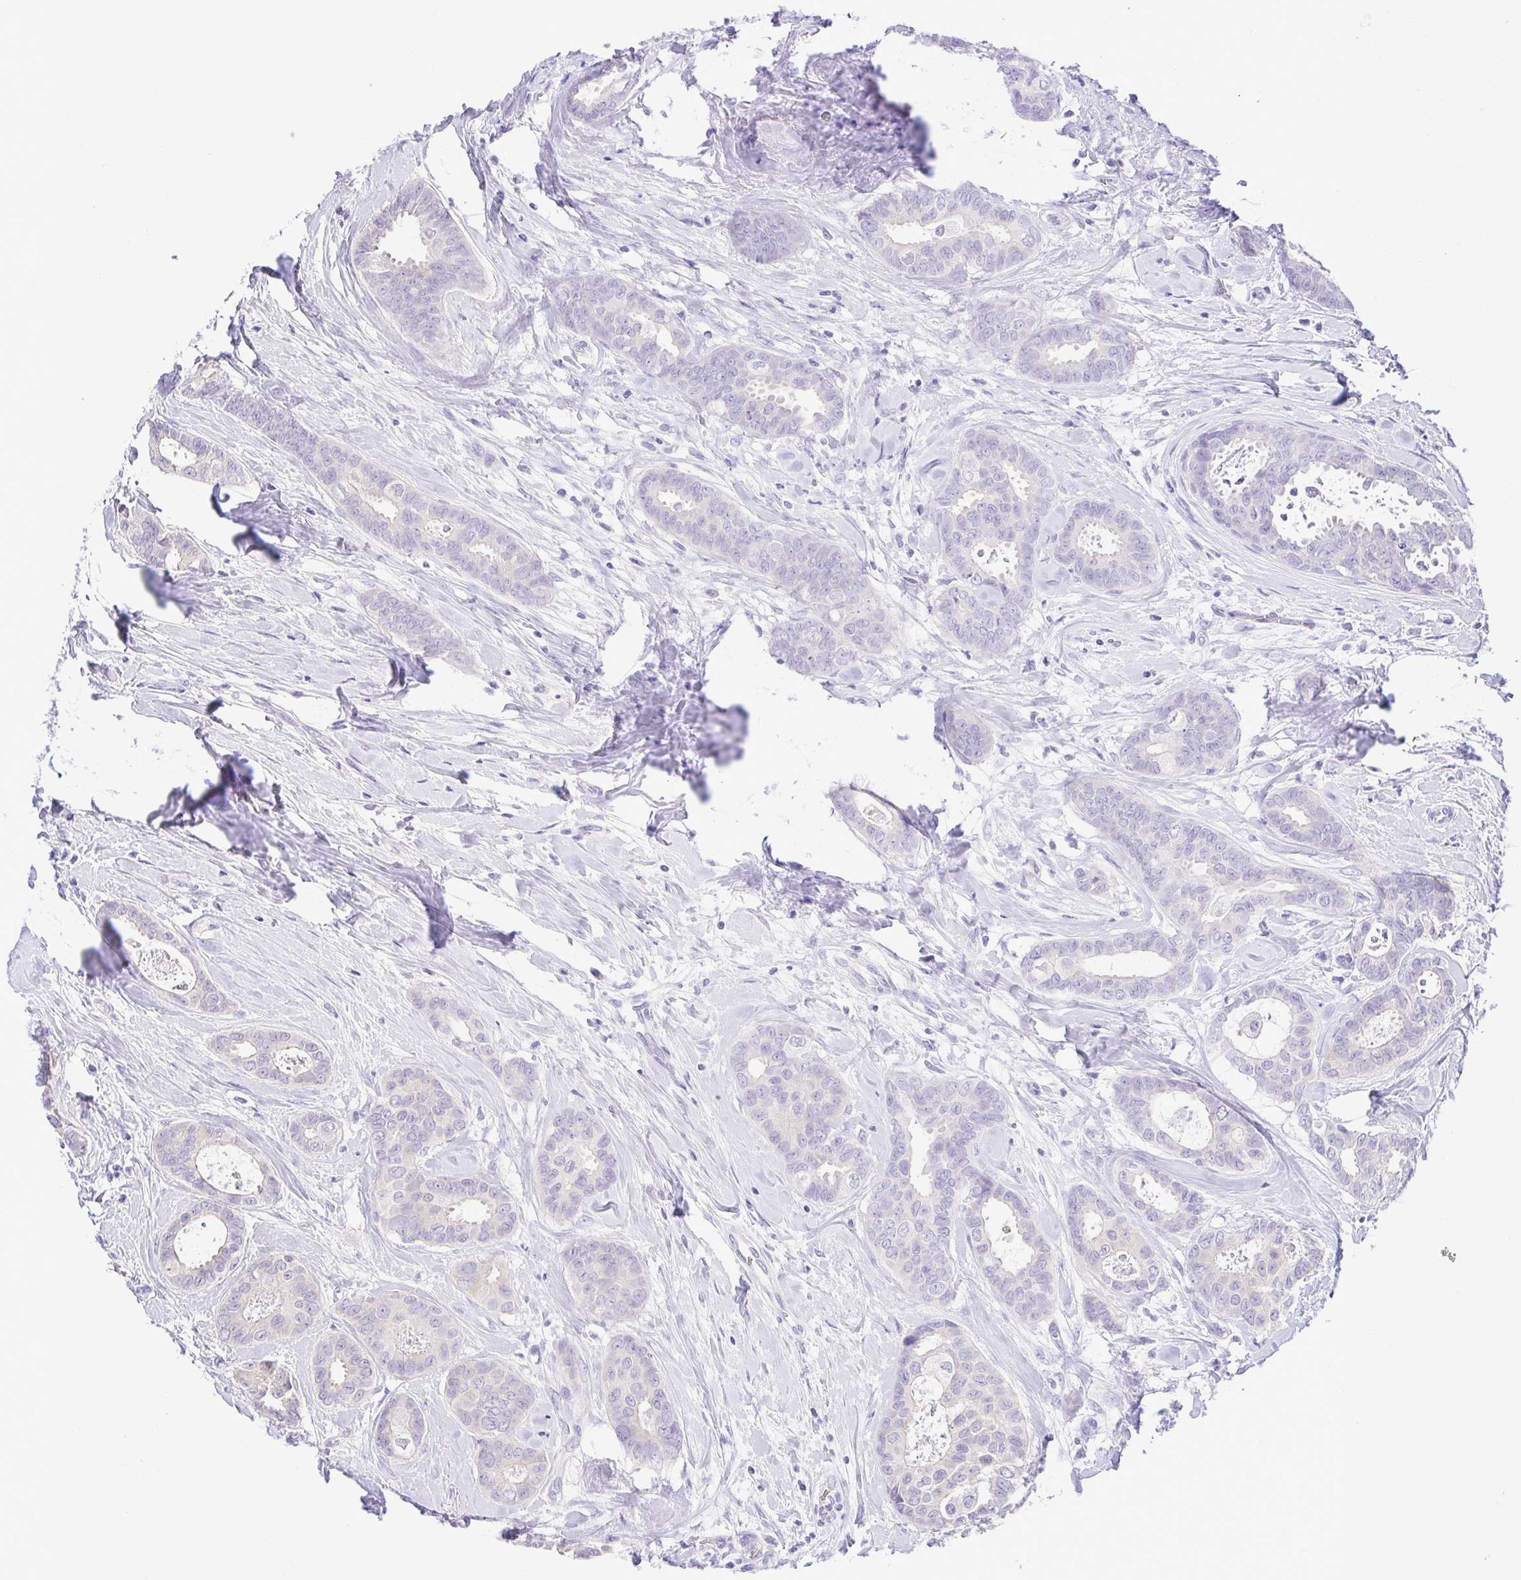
{"staining": {"intensity": "negative", "quantity": "none", "location": "none"}, "tissue": "breast cancer", "cell_type": "Tumor cells", "image_type": "cancer", "snomed": [{"axis": "morphology", "description": "Duct carcinoma"}, {"axis": "topography", "description": "Breast"}], "caption": "A high-resolution micrograph shows IHC staining of breast cancer (infiltrating ductal carcinoma), which reveals no significant positivity in tumor cells.", "gene": "EPB42", "patient": {"sex": "female", "age": 45}}